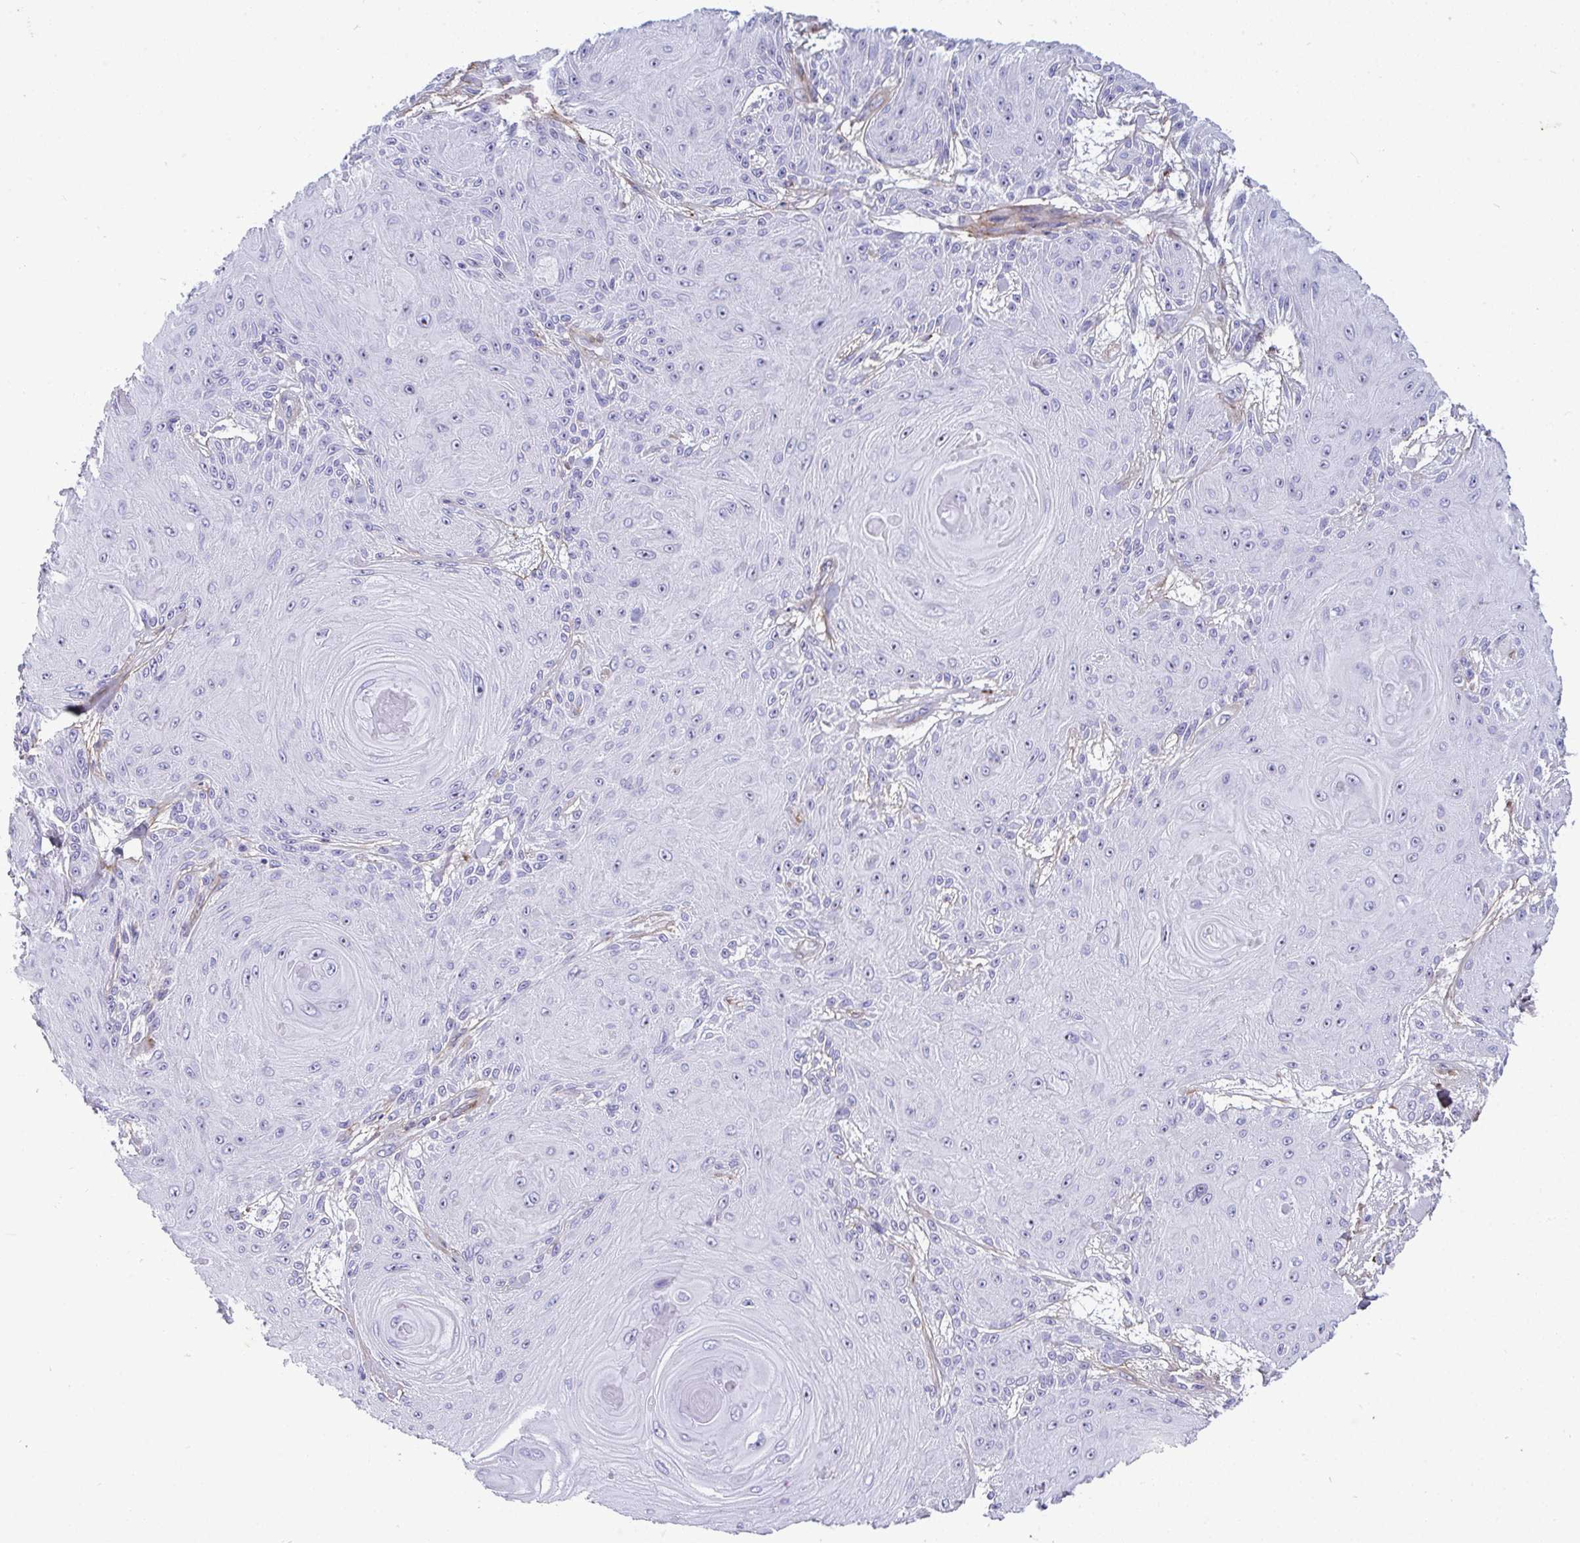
{"staining": {"intensity": "negative", "quantity": "none", "location": "none"}, "tissue": "skin cancer", "cell_type": "Tumor cells", "image_type": "cancer", "snomed": [{"axis": "morphology", "description": "Squamous cell carcinoma, NOS"}, {"axis": "topography", "description": "Skin"}], "caption": "Immunohistochemistry of human skin cancer (squamous cell carcinoma) shows no positivity in tumor cells.", "gene": "LHFPL6", "patient": {"sex": "male", "age": 88}}